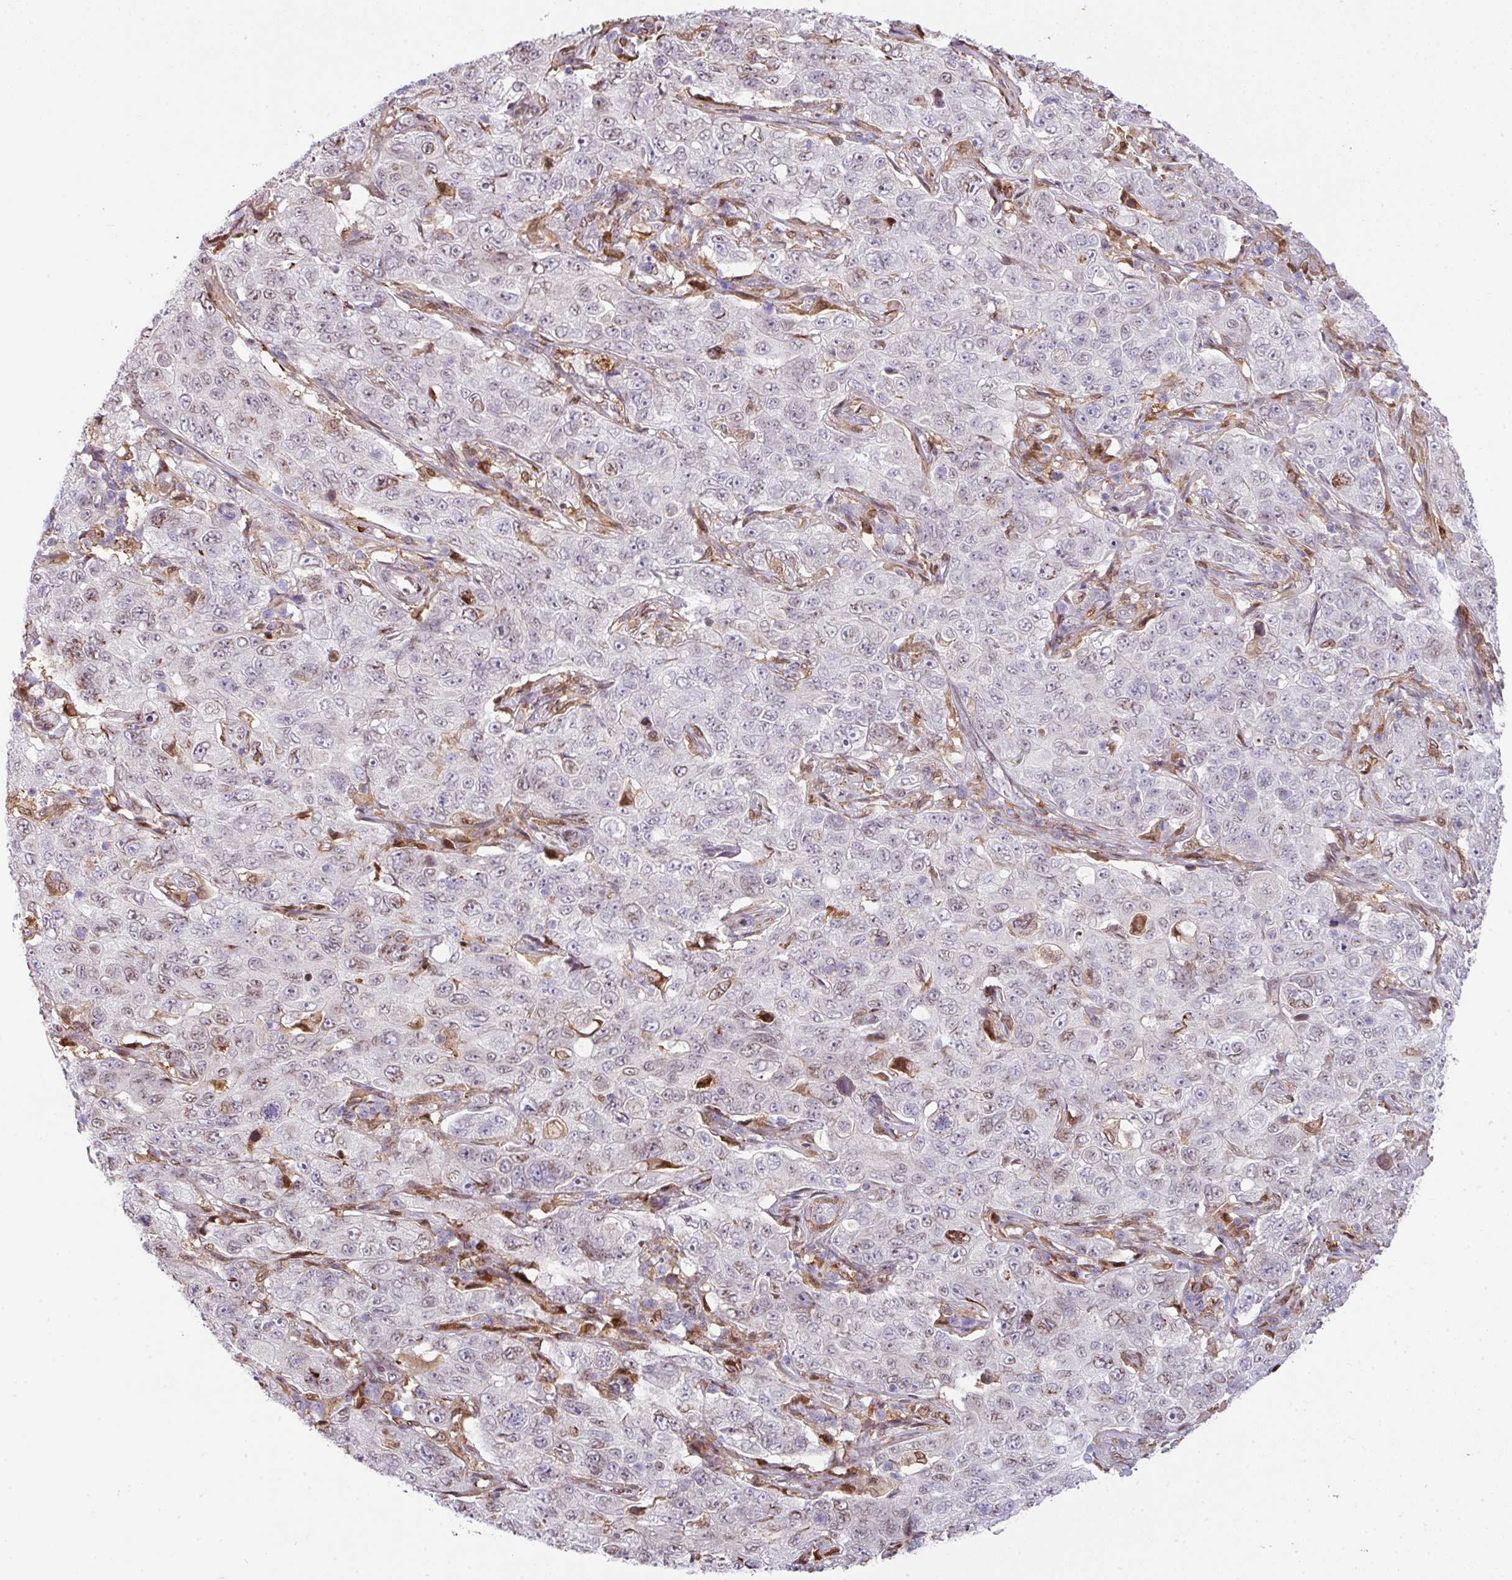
{"staining": {"intensity": "negative", "quantity": "none", "location": "none"}, "tissue": "pancreatic cancer", "cell_type": "Tumor cells", "image_type": "cancer", "snomed": [{"axis": "morphology", "description": "Adenocarcinoma, NOS"}, {"axis": "topography", "description": "Pancreas"}], "caption": "Tumor cells show no significant positivity in adenocarcinoma (pancreatic).", "gene": "PLK1", "patient": {"sex": "male", "age": 68}}